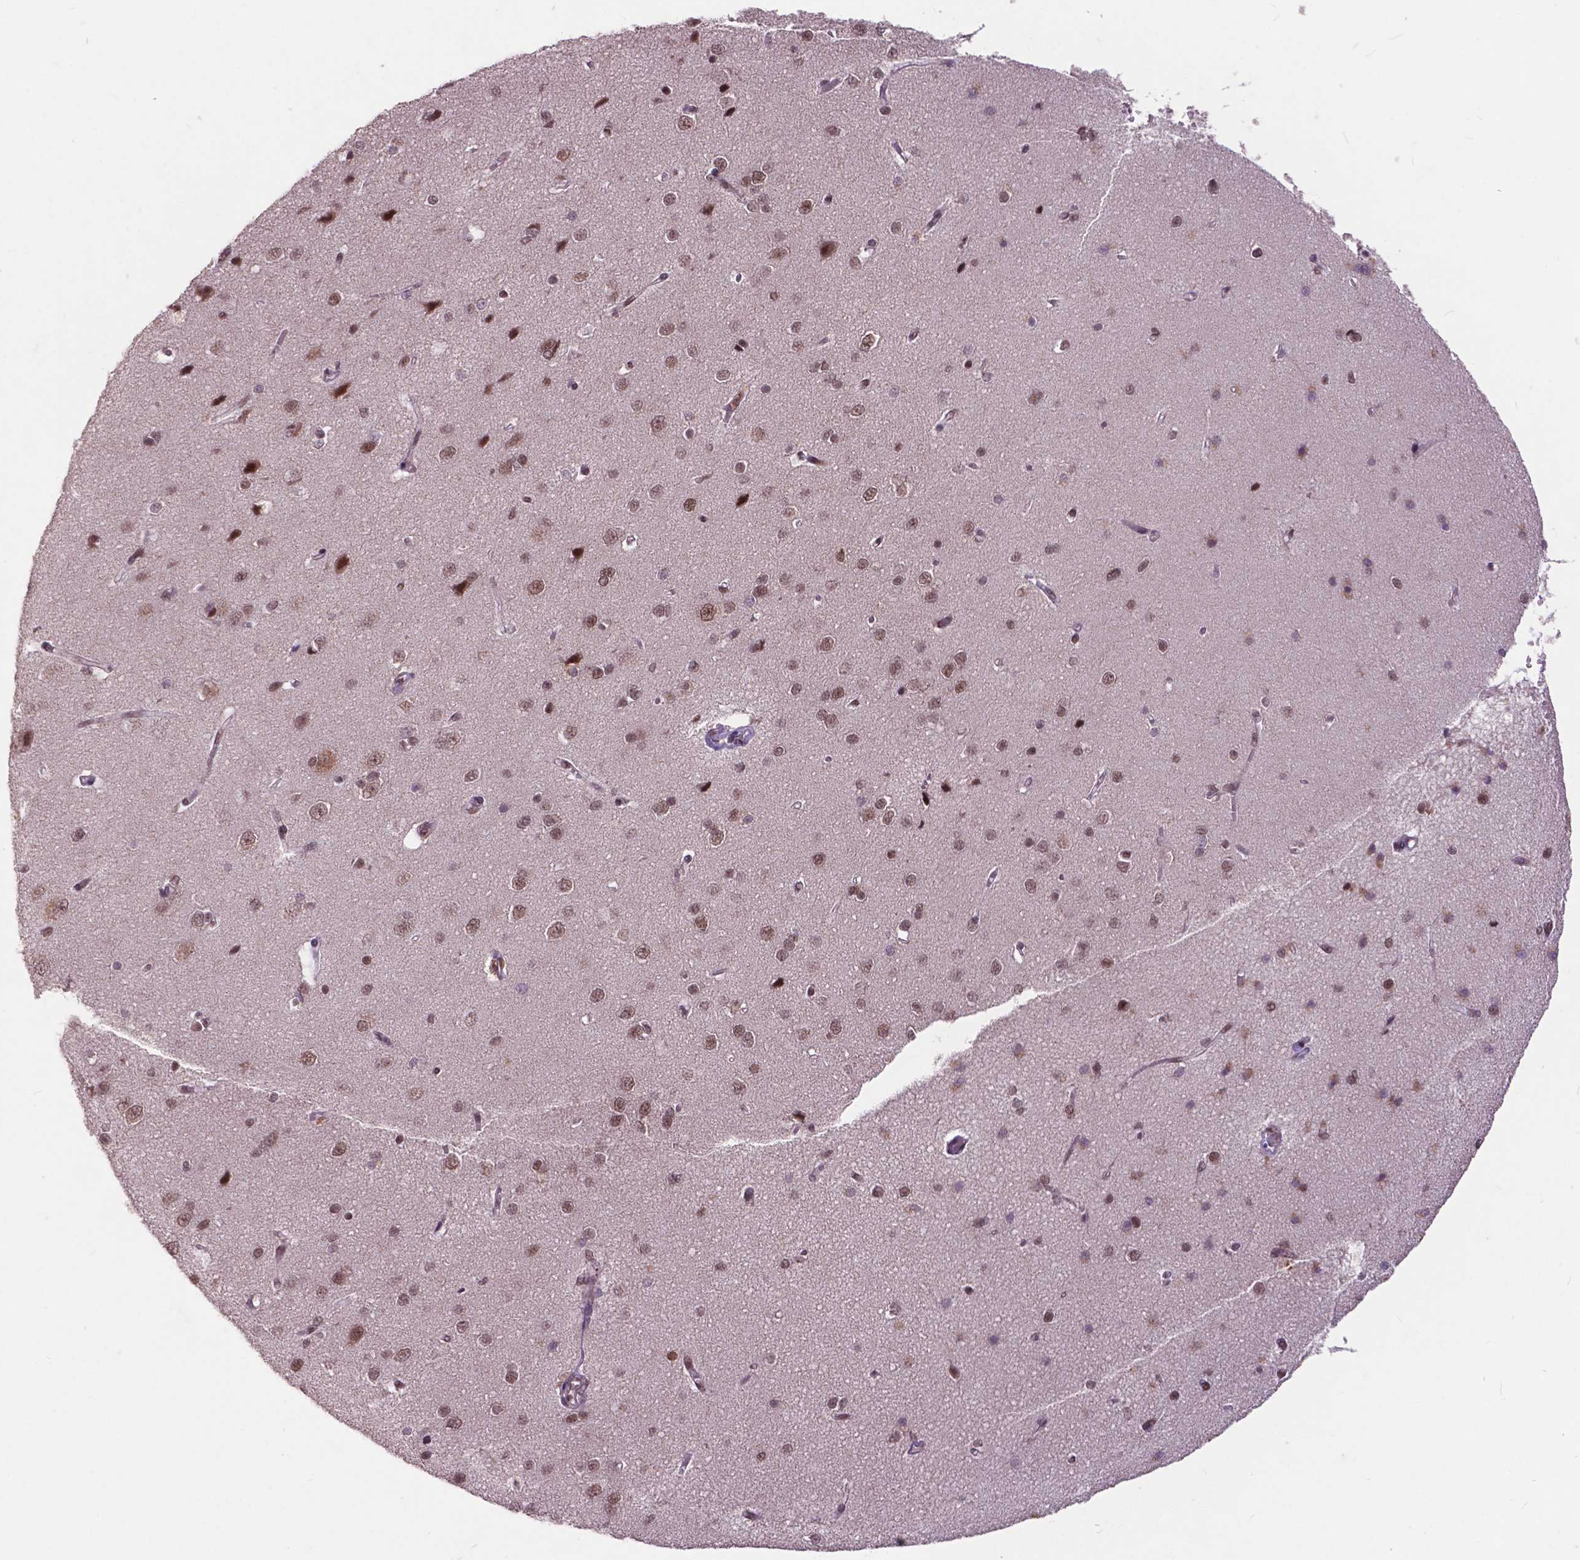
{"staining": {"intensity": "weak", "quantity": "25%-75%", "location": "nuclear"}, "tissue": "cerebral cortex", "cell_type": "Endothelial cells", "image_type": "normal", "snomed": [{"axis": "morphology", "description": "Normal tissue, NOS"}, {"axis": "topography", "description": "Cerebral cortex"}], "caption": "A brown stain labels weak nuclear staining of a protein in endothelial cells of normal cerebral cortex.", "gene": "MSH2", "patient": {"sex": "male", "age": 37}}